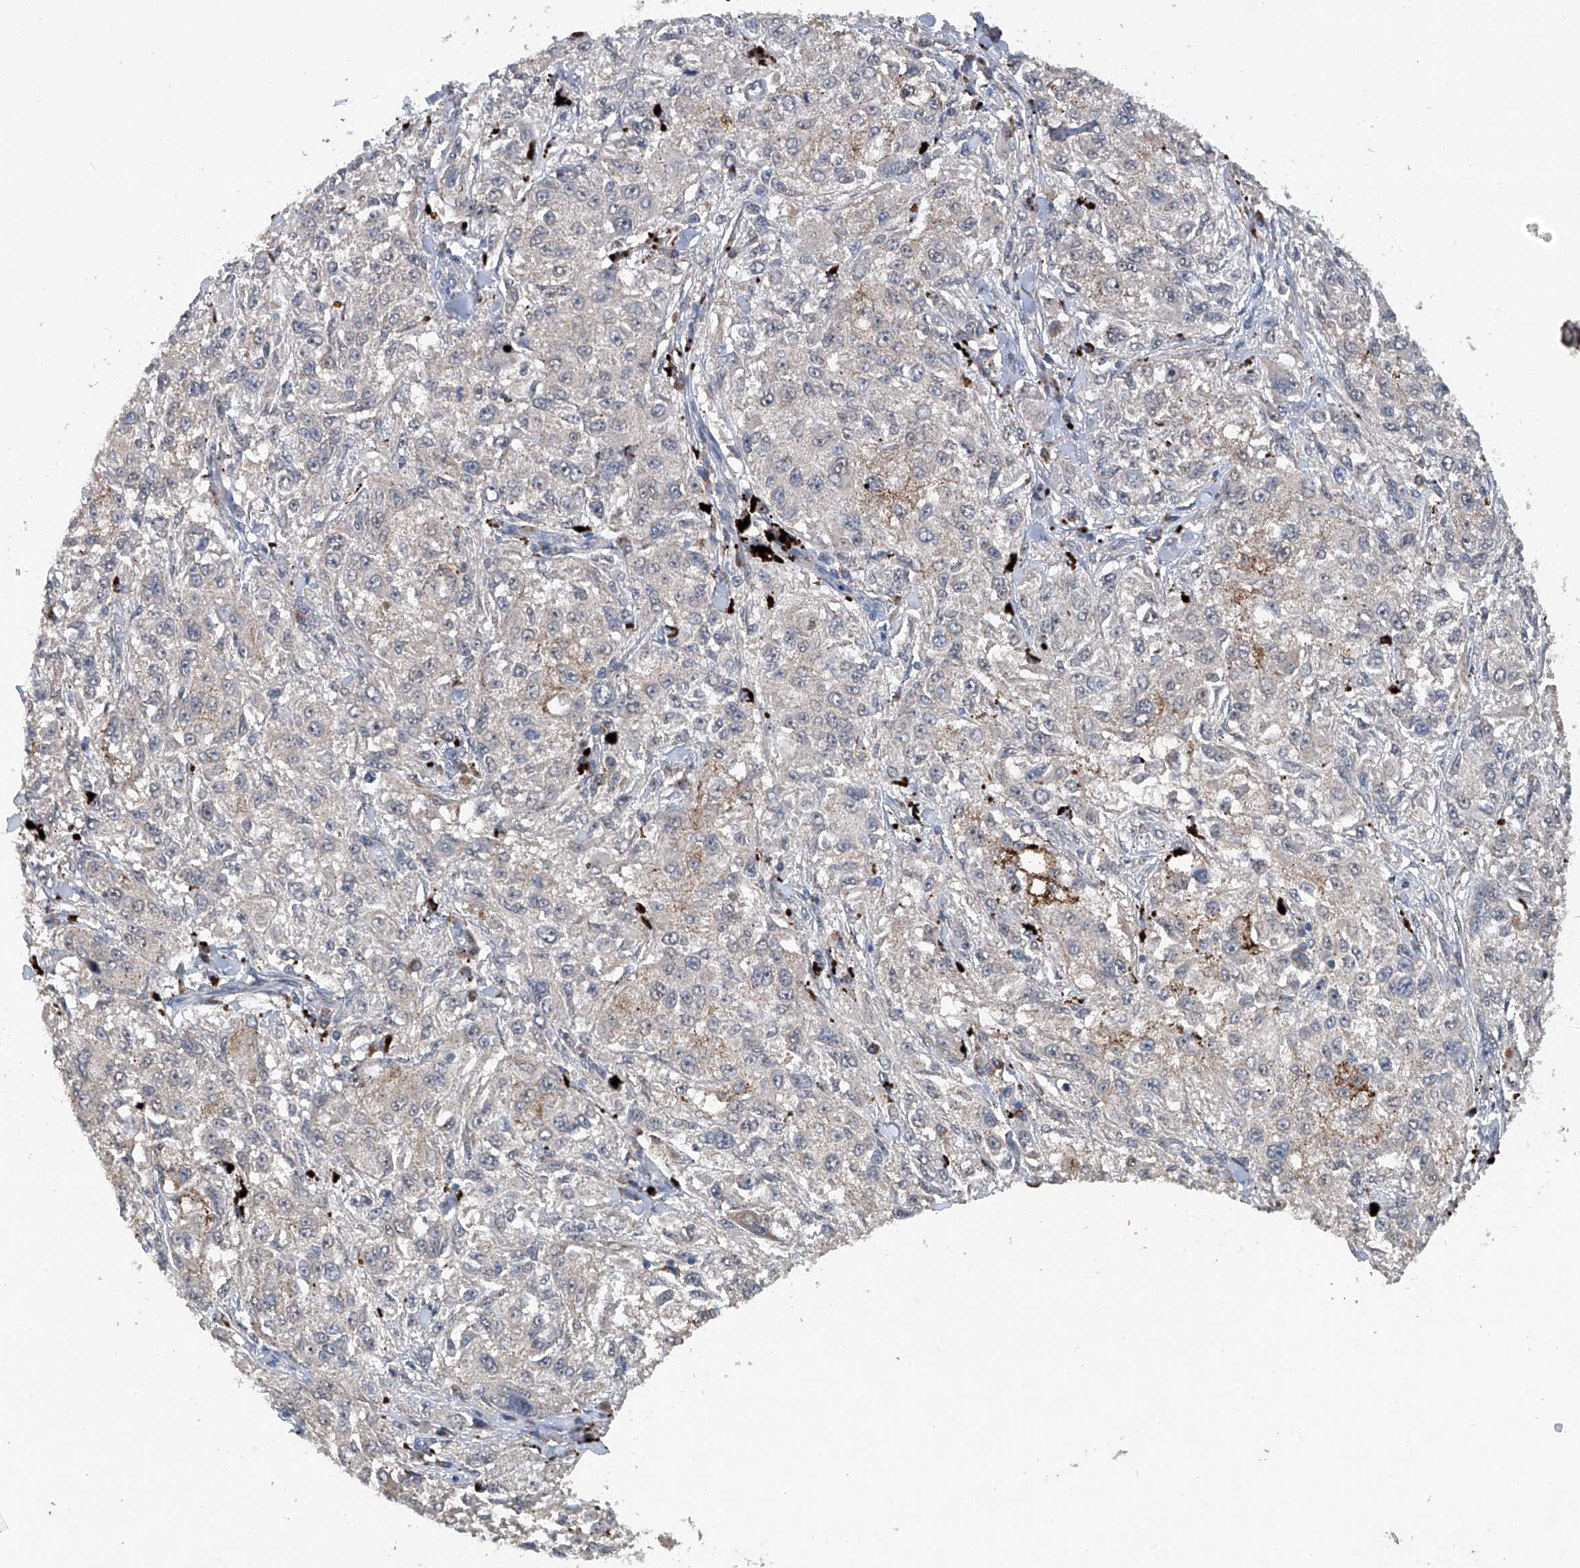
{"staining": {"intensity": "negative", "quantity": "none", "location": "none"}, "tissue": "melanoma", "cell_type": "Tumor cells", "image_type": "cancer", "snomed": [{"axis": "morphology", "description": "Necrosis, NOS"}, {"axis": "morphology", "description": "Malignant melanoma, NOS"}, {"axis": "topography", "description": "Skin"}], "caption": "Immunohistochemistry (IHC) histopathology image of neoplastic tissue: human melanoma stained with DAB (3,3'-diaminobenzidine) displays no significant protein staining in tumor cells.", "gene": "PCSK5", "patient": {"sex": "female", "age": 87}}